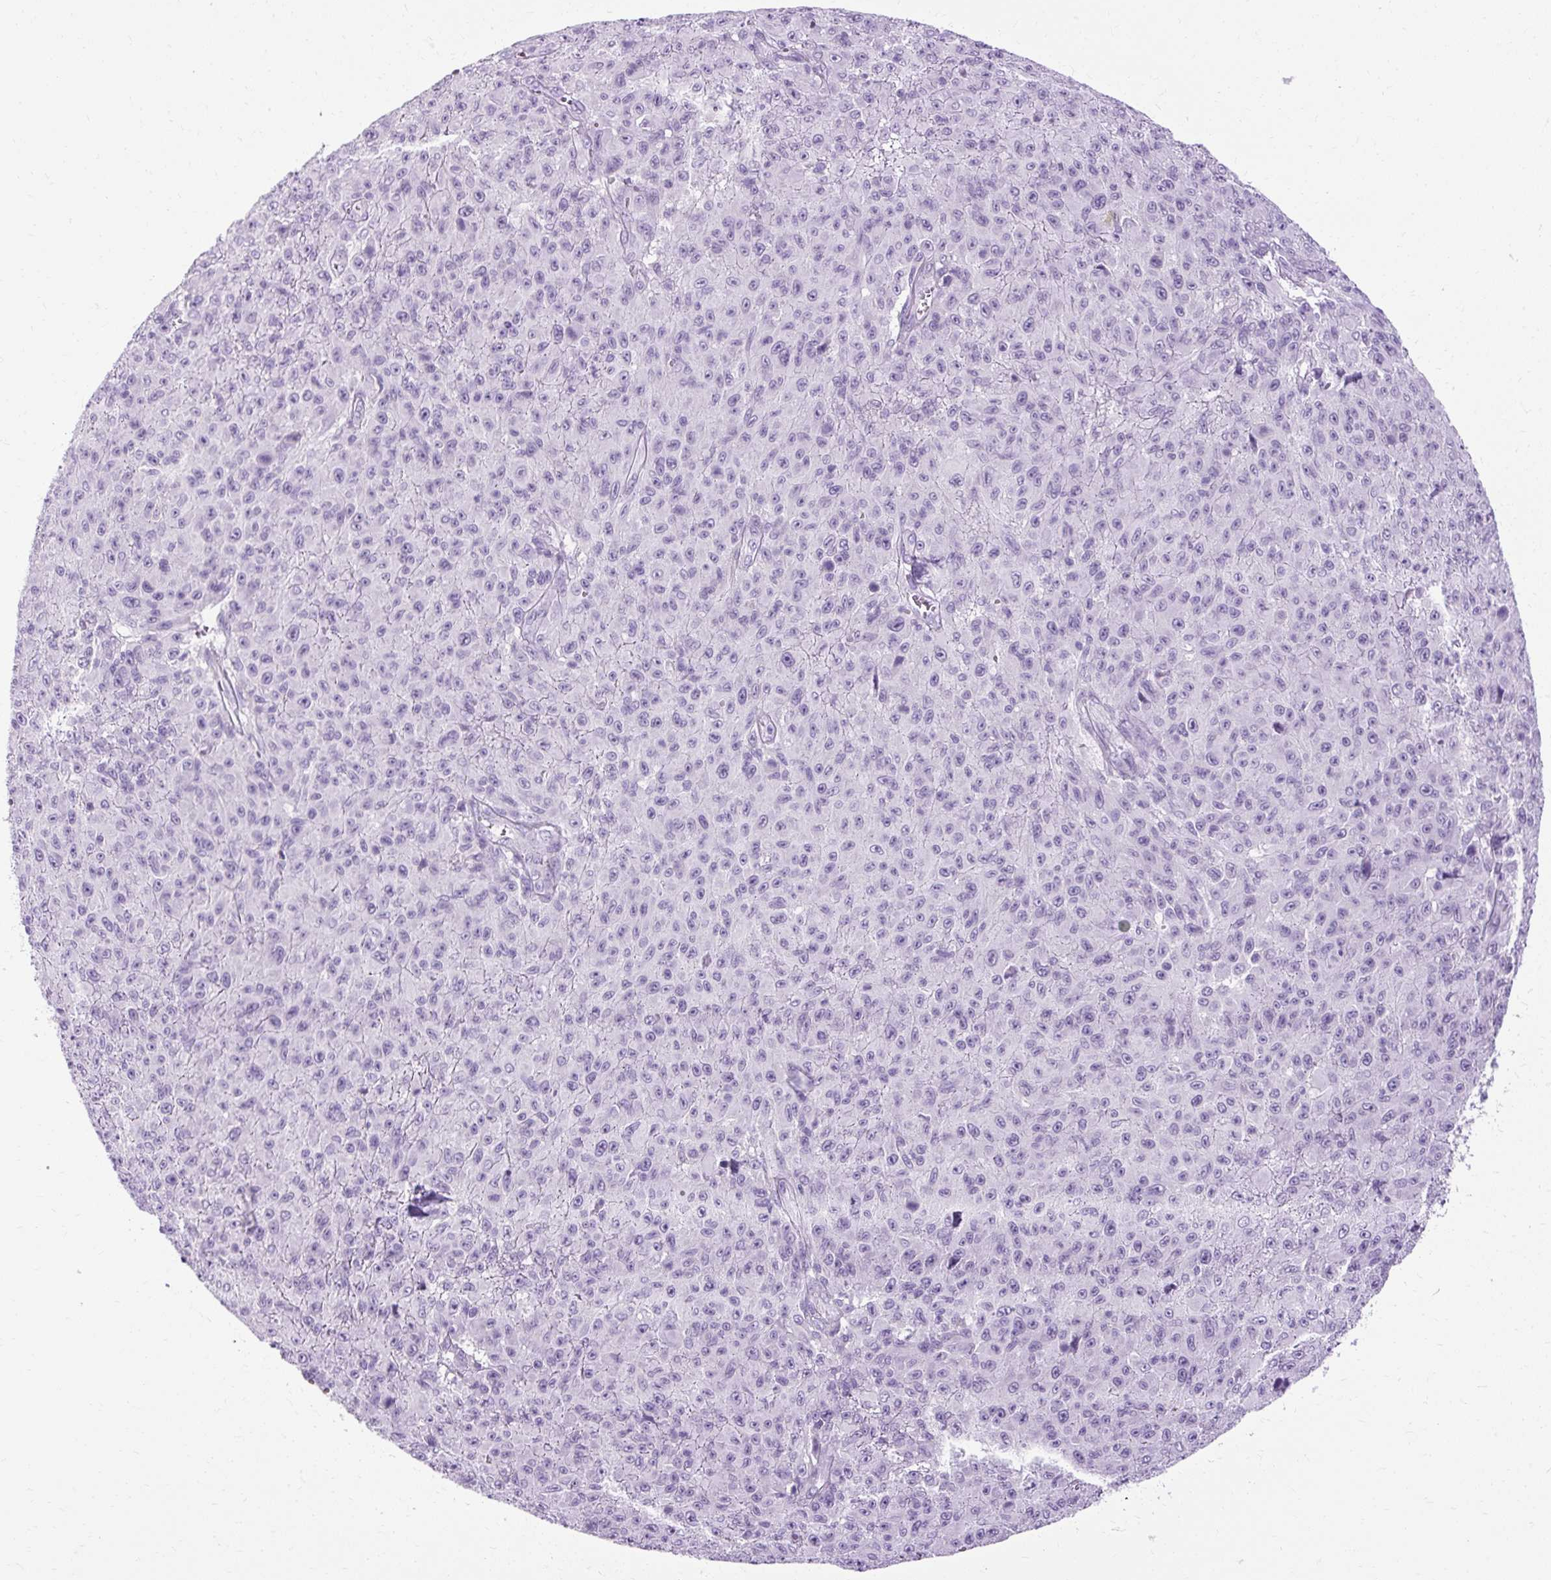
{"staining": {"intensity": "negative", "quantity": "none", "location": "none"}, "tissue": "melanoma", "cell_type": "Tumor cells", "image_type": "cancer", "snomed": [{"axis": "morphology", "description": "Malignant melanoma, NOS"}, {"axis": "topography", "description": "Skin"}], "caption": "There is no significant positivity in tumor cells of malignant melanoma. (DAB immunohistochemistry visualized using brightfield microscopy, high magnification).", "gene": "B3GNT4", "patient": {"sex": "male", "age": 46}}